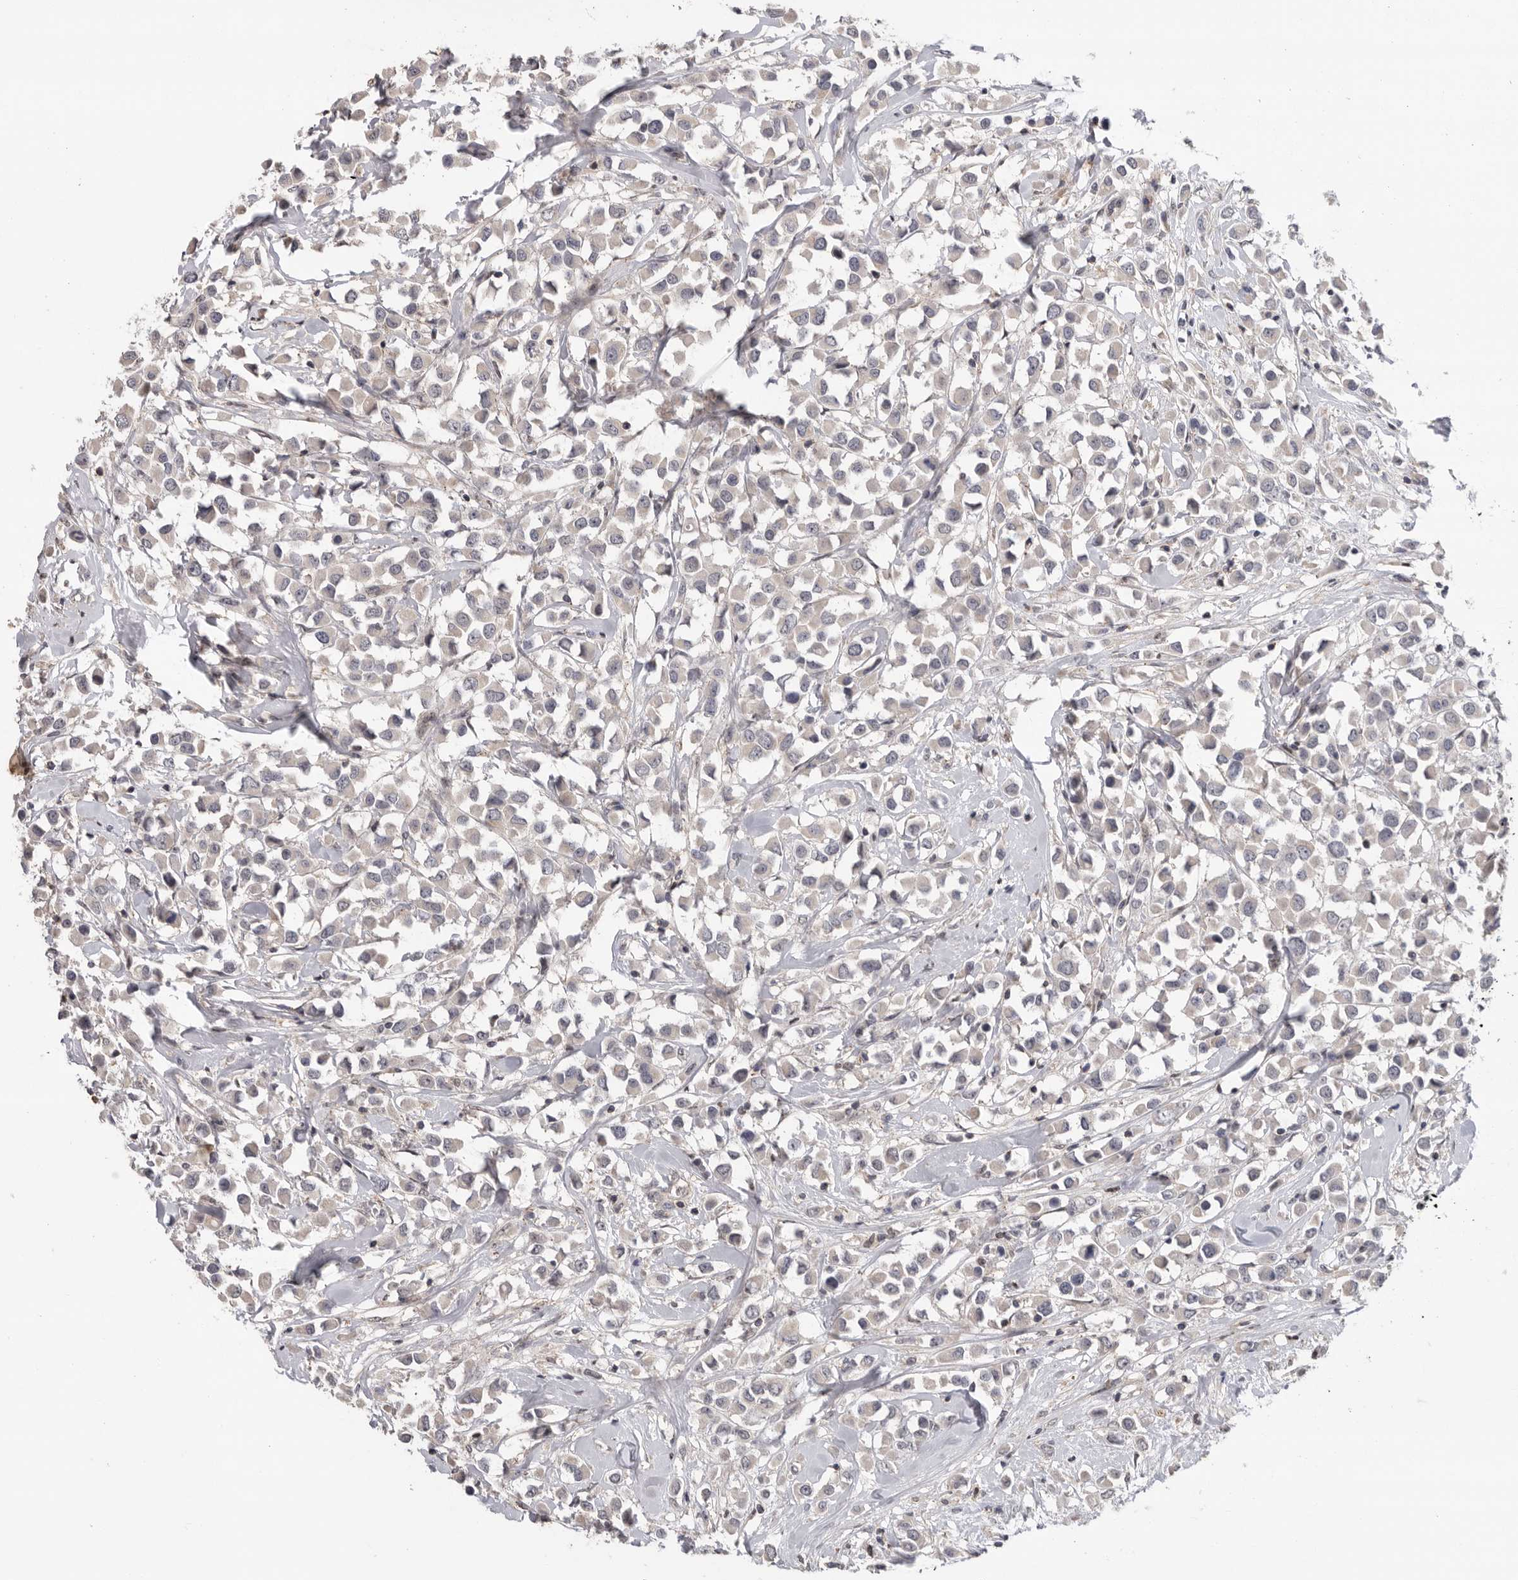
{"staining": {"intensity": "negative", "quantity": "none", "location": "none"}, "tissue": "breast cancer", "cell_type": "Tumor cells", "image_type": "cancer", "snomed": [{"axis": "morphology", "description": "Duct carcinoma"}, {"axis": "topography", "description": "Breast"}], "caption": "There is no significant expression in tumor cells of breast cancer. (DAB (3,3'-diaminobenzidine) IHC visualized using brightfield microscopy, high magnification).", "gene": "KLK5", "patient": {"sex": "female", "age": 61}}